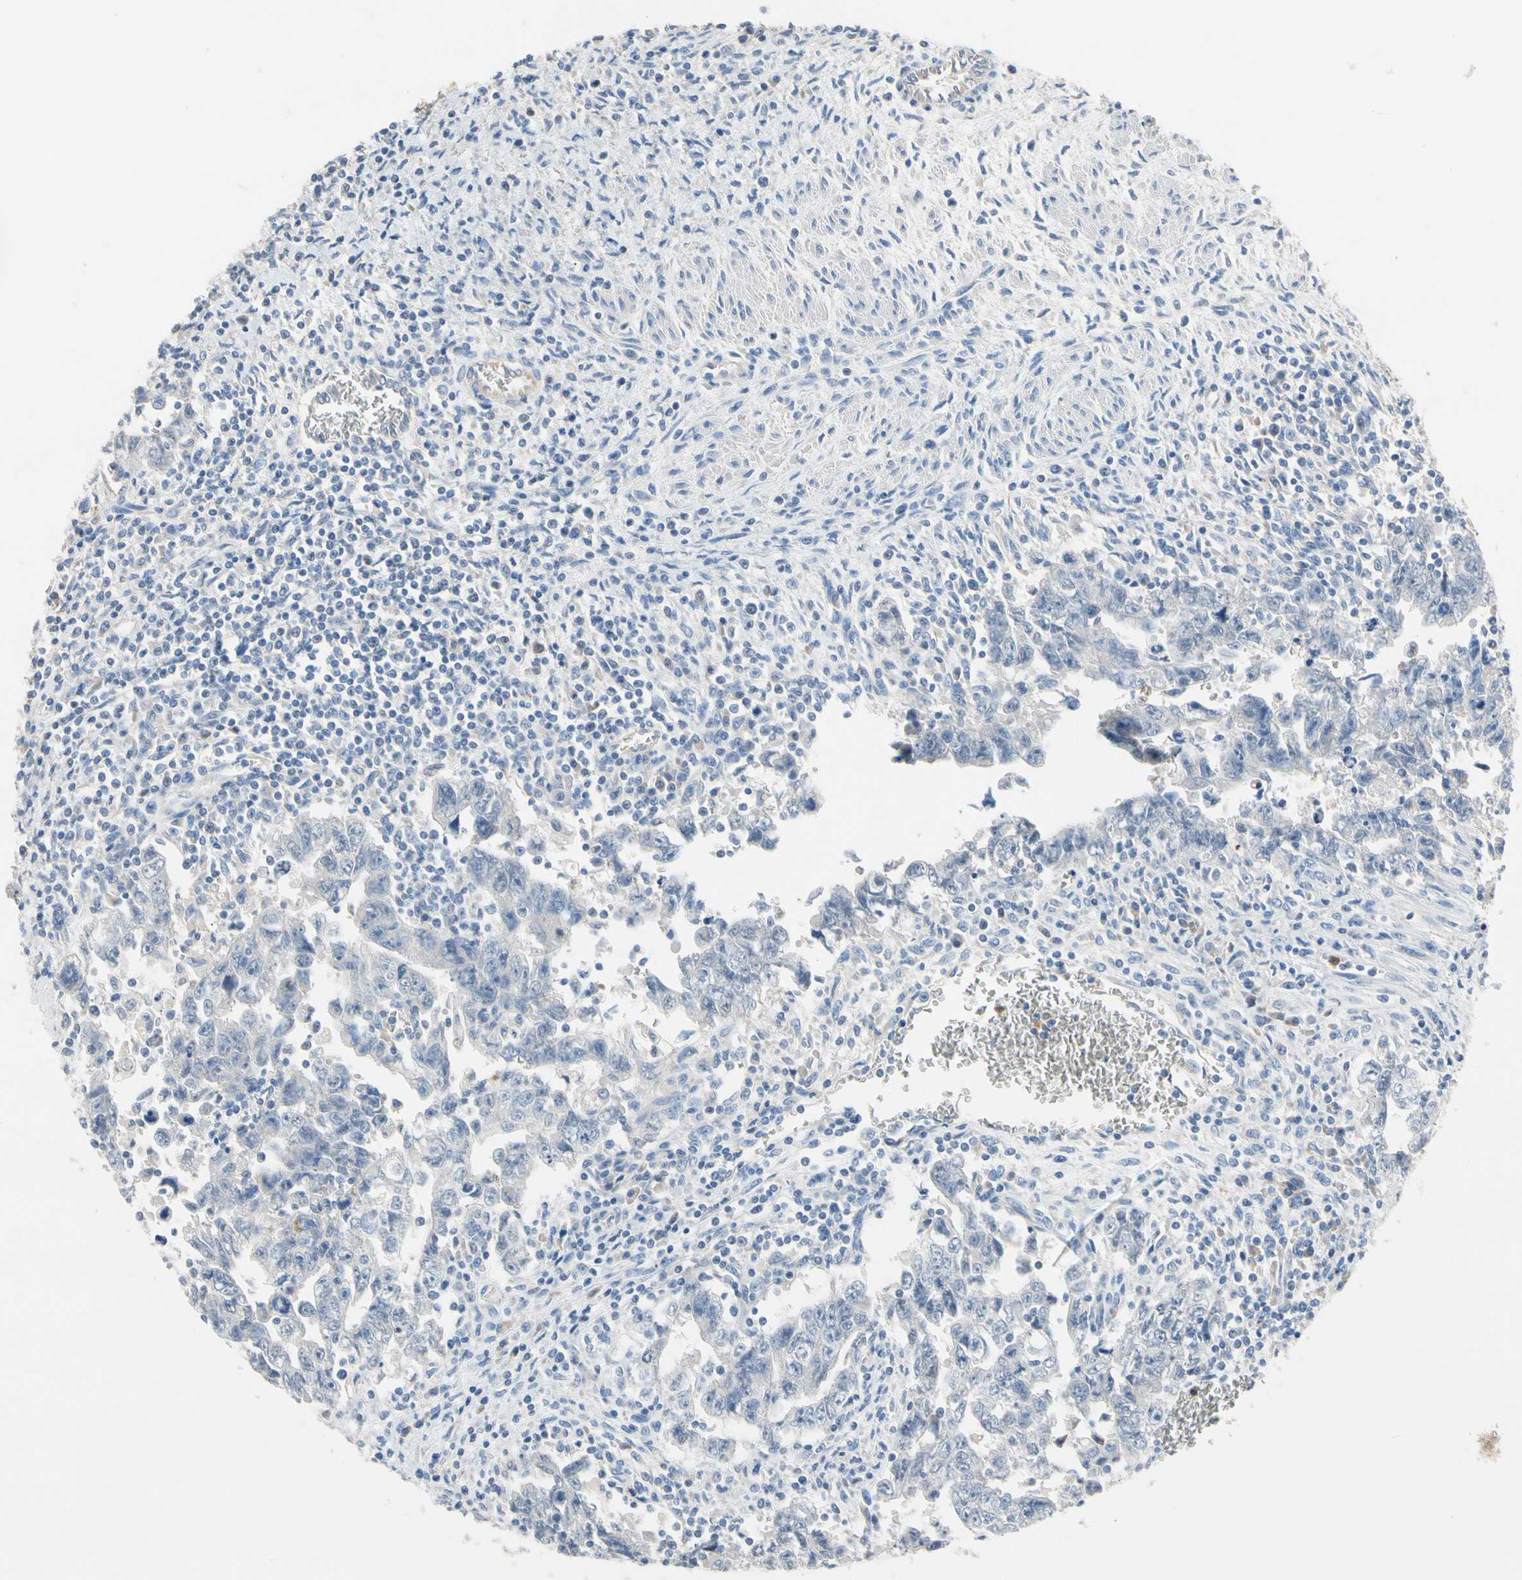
{"staining": {"intensity": "negative", "quantity": "none", "location": "none"}, "tissue": "testis cancer", "cell_type": "Tumor cells", "image_type": "cancer", "snomed": [{"axis": "morphology", "description": "Carcinoma, Embryonal, NOS"}, {"axis": "topography", "description": "Testis"}], "caption": "Immunohistochemistry photomicrograph of testis cancer (embryonal carcinoma) stained for a protein (brown), which shows no expression in tumor cells. The staining is performed using DAB brown chromogen with nuclei counter-stained in using hematoxylin.", "gene": "BBOX1", "patient": {"sex": "male", "age": 28}}